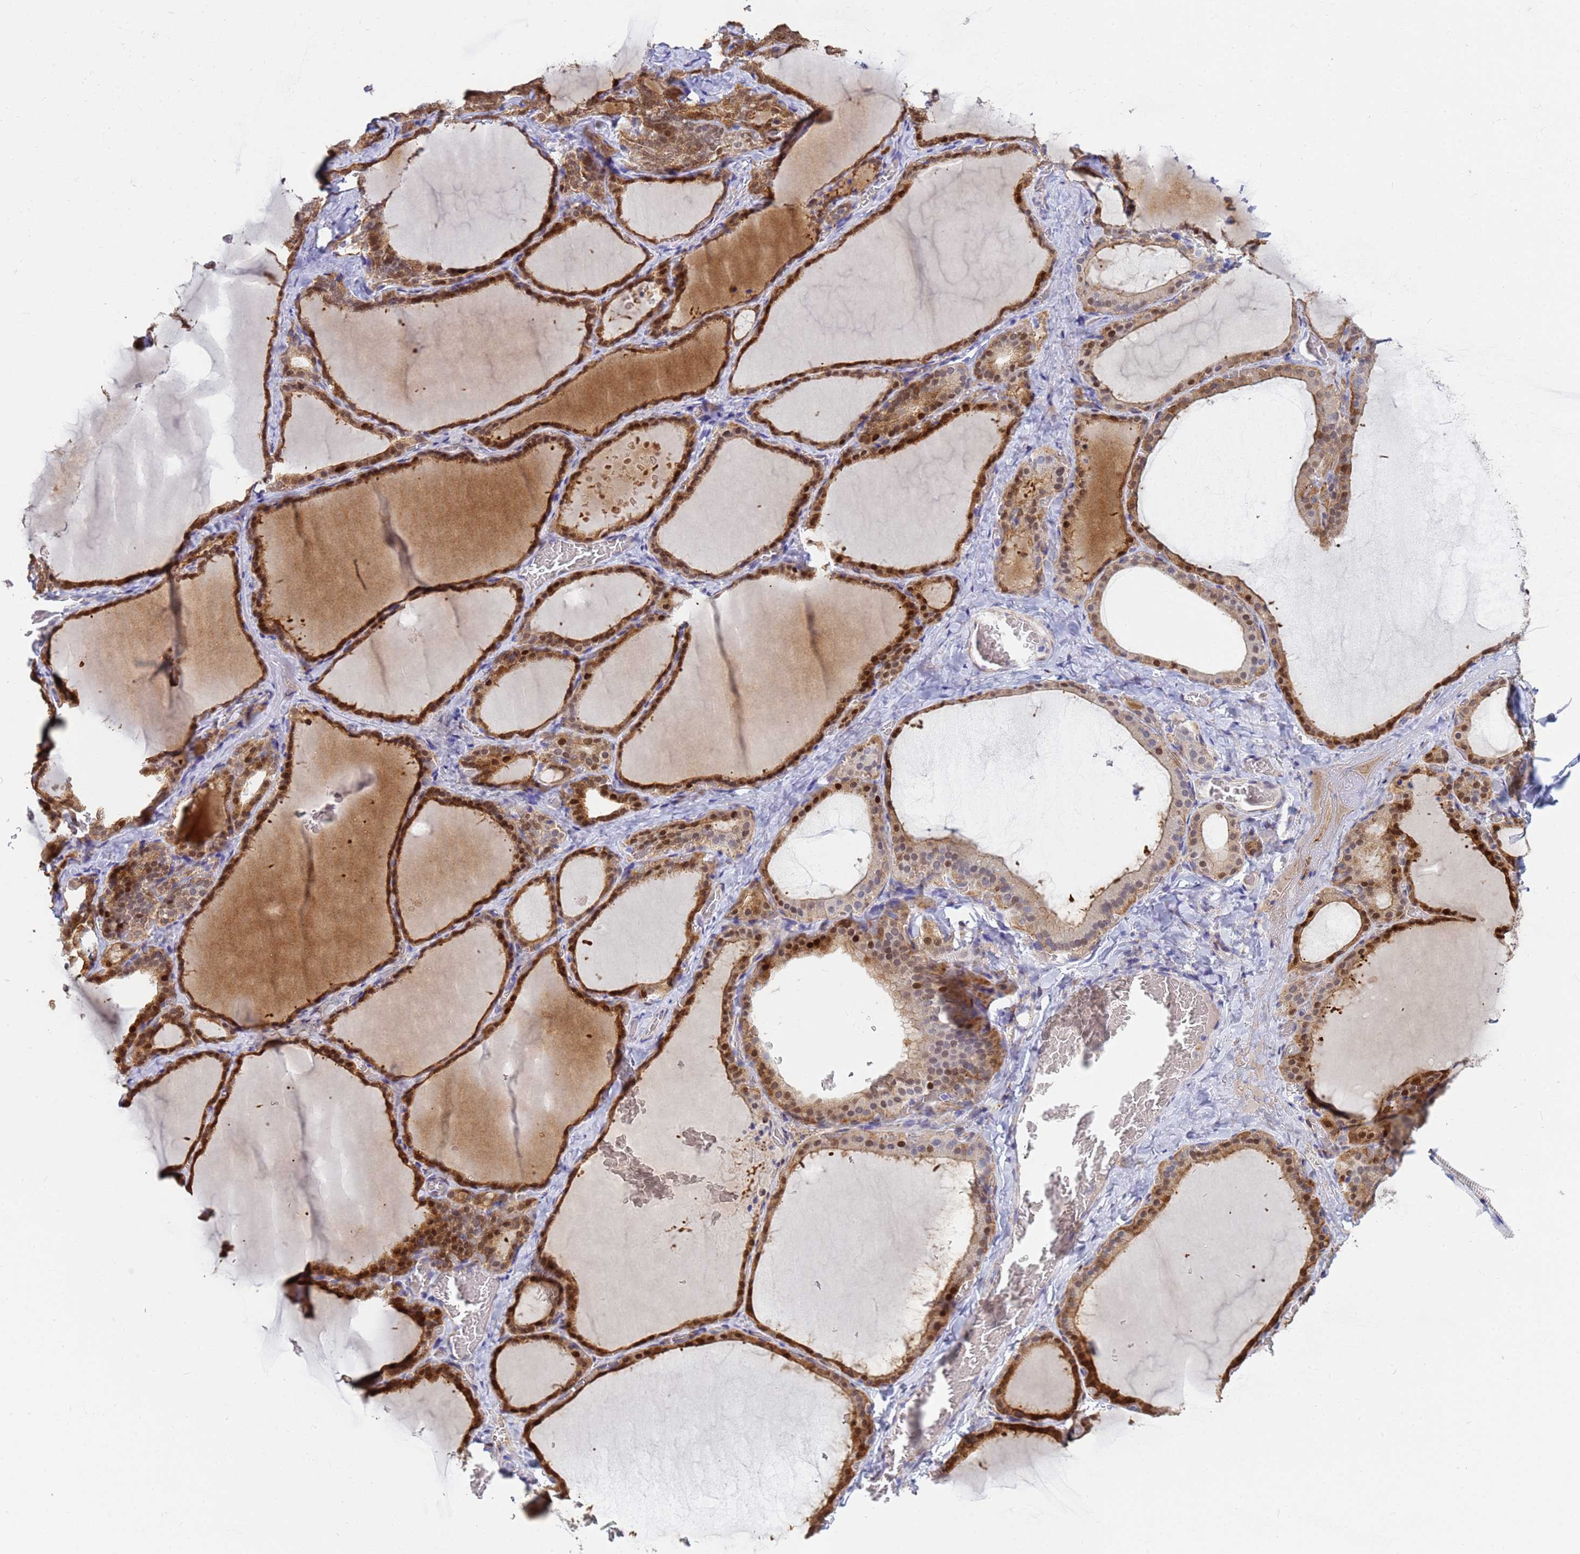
{"staining": {"intensity": "strong", "quantity": ">75%", "location": "cytoplasmic/membranous,nuclear"}, "tissue": "thyroid gland", "cell_type": "Glandular cells", "image_type": "normal", "snomed": [{"axis": "morphology", "description": "Normal tissue, NOS"}, {"axis": "topography", "description": "Thyroid gland"}], "caption": "High-magnification brightfield microscopy of normal thyroid gland stained with DAB (brown) and counterstained with hematoxylin (blue). glandular cells exhibit strong cytoplasmic/membranous,nuclear staining is appreciated in about>75% of cells. (Stains: DAB in brown, nuclei in blue, Microscopy: brightfield microscopy at high magnification).", "gene": "PPP6R1", "patient": {"sex": "female", "age": 39}}